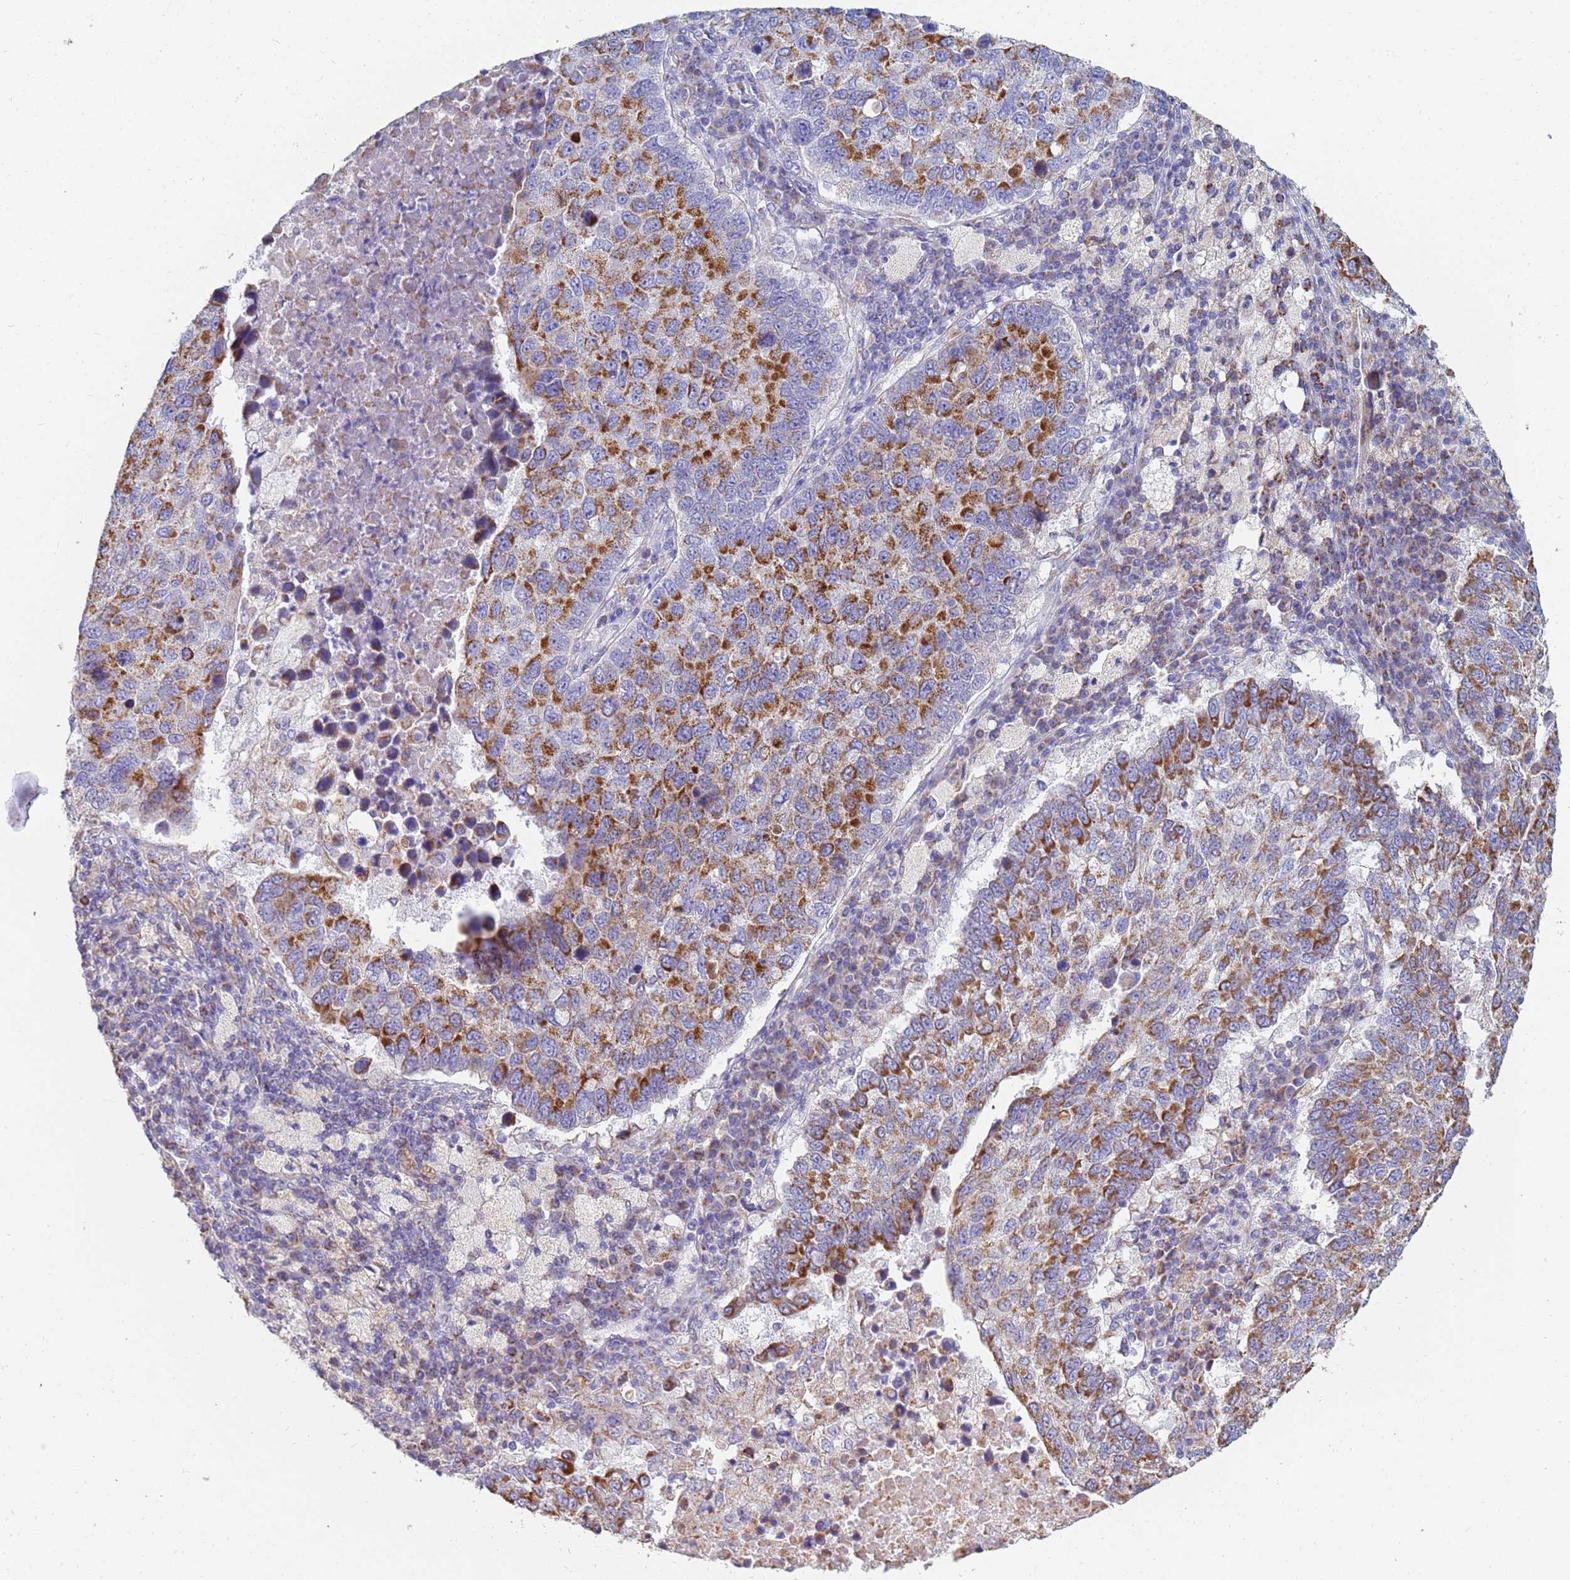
{"staining": {"intensity": "strong", "quantity": ">75%", "location": "cytoplasmic/membranous"}, "tissue": "lung cancer", "cell_type": "Tumor cells", "image_type": "cancer", "snomed": [{"axis": "morphology", "description": "Squamous cell carcinoma, NOS"}, {"axis": "topography", "description": "Lung"}], "caption": "Lung squamous cell carcinoma stained for a protein (brown) exhibits strong cytoplasmic/membranous positive staining in approximately >75% of tumor cells.", "gene": "UQCRH", "patient": {"sex": "male", "age": 73}}